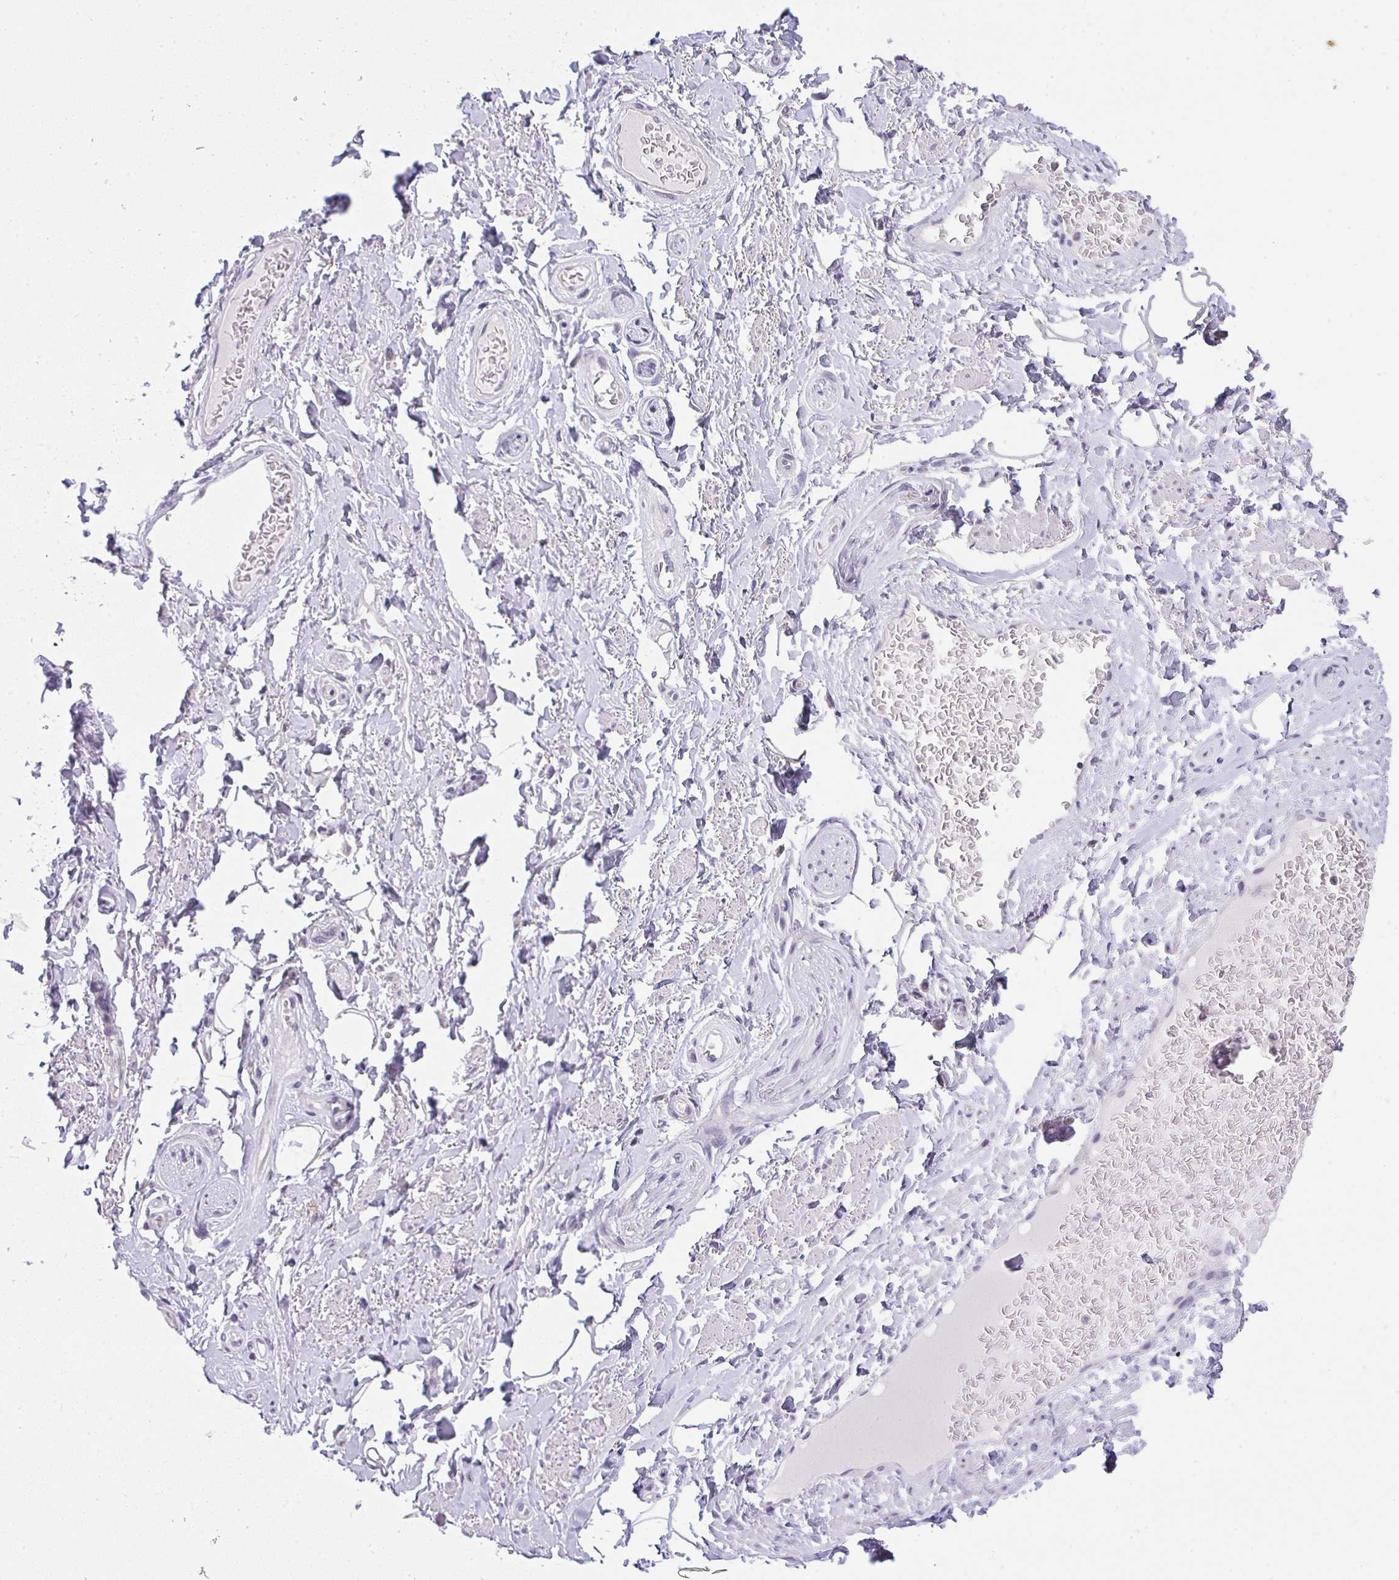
{"staining": {"intensity": "negative", "quantity": "none", "location": "none"}, "tissue": "adipose tissue", "cell_type": "Adipocytes", "image_type": "normal", "snomed": [{"axis": "morphology", "description": "Normal tissue, NOS"}, {"axis": "topography", "description": "Peripheral nerve tissue"}], "caption": "This is a photomicrograph of IHC staining of benign adipose tissue, which shows no staining in adipocytes.", "gene": "CACNA1S", "patient": {"sex": "male", "age": 51}}